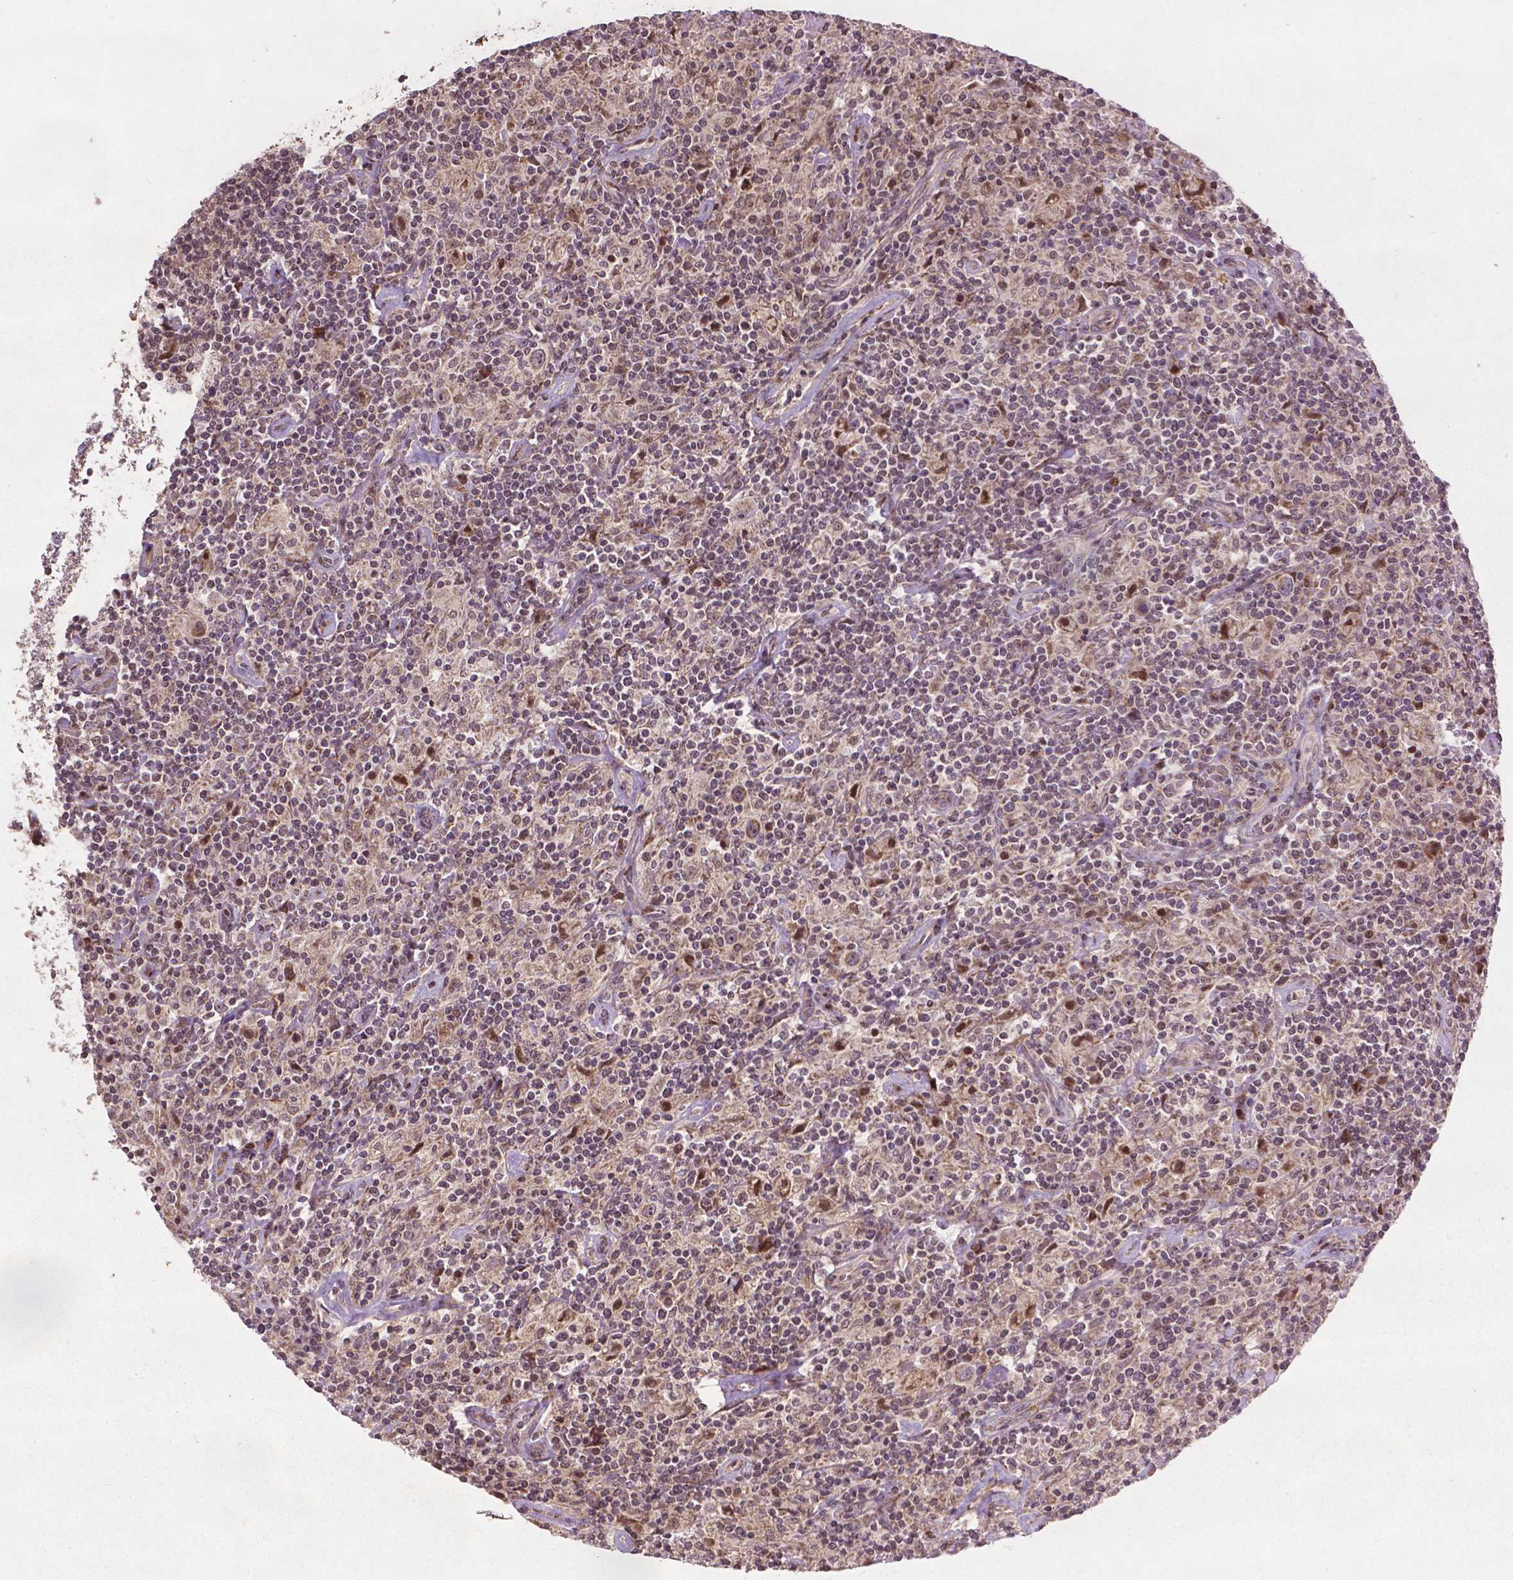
{"staining": {"intensity": "moderate", "quantity": "25%-75%", "location": "cytoplasmic/membranous,nuclear"}, "tissue": "lymphoma", "cell_type": "Tumor cells", "image_type": "cancer", "snomed": [{"axis": "morphology", "description": "Hodgkin's disease, NOS"}, {"axis": "topography", "description": "Lymph node"}], "caption": "Immunohistochemistry (DAB) staining of lymphoma reveals moderate cytoplasmic/membranous and nuclear protein positivity in approximately 25%-75% of tumor cells.", "gene": "B3GALNT2", "patient": {"sex": "male", "age": 70}}